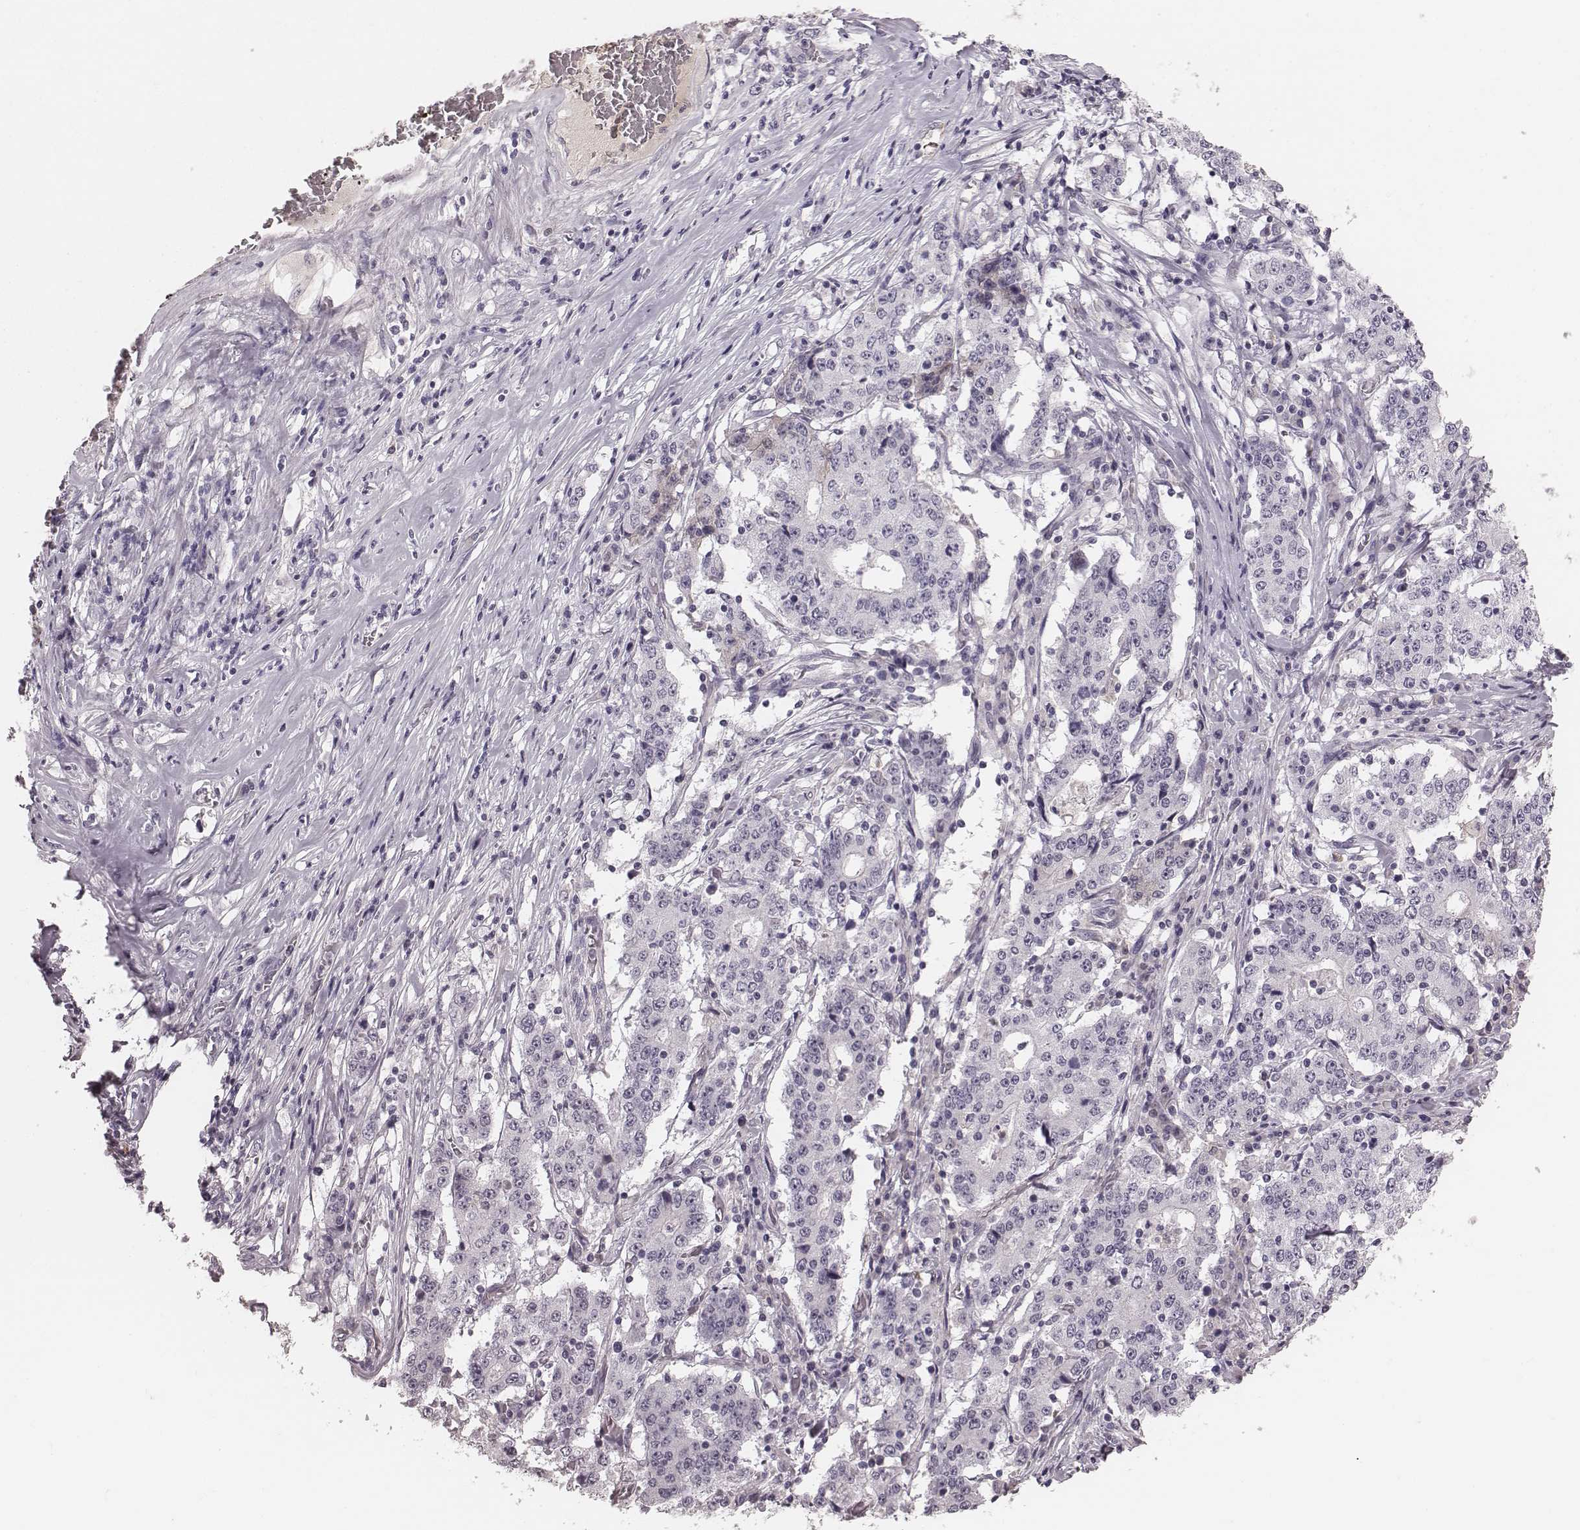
{"staining": {"intensity": "negative", "quantity": "none", "location": "none"}, "tissue": "stomach cancer", "cell_type": "Tumor cells", "image_type": "cancer", "snomed": [{"axis": "morphology", "description": "Adenocarcinoma, NOS"}, {"axis": "topography", "description": "Stomach"}], "caption": "Tumor cells are negative for protein expression in human stomach cancer.", "gene": "CFTR", "patient": {"sex": "male", "age": 59}}